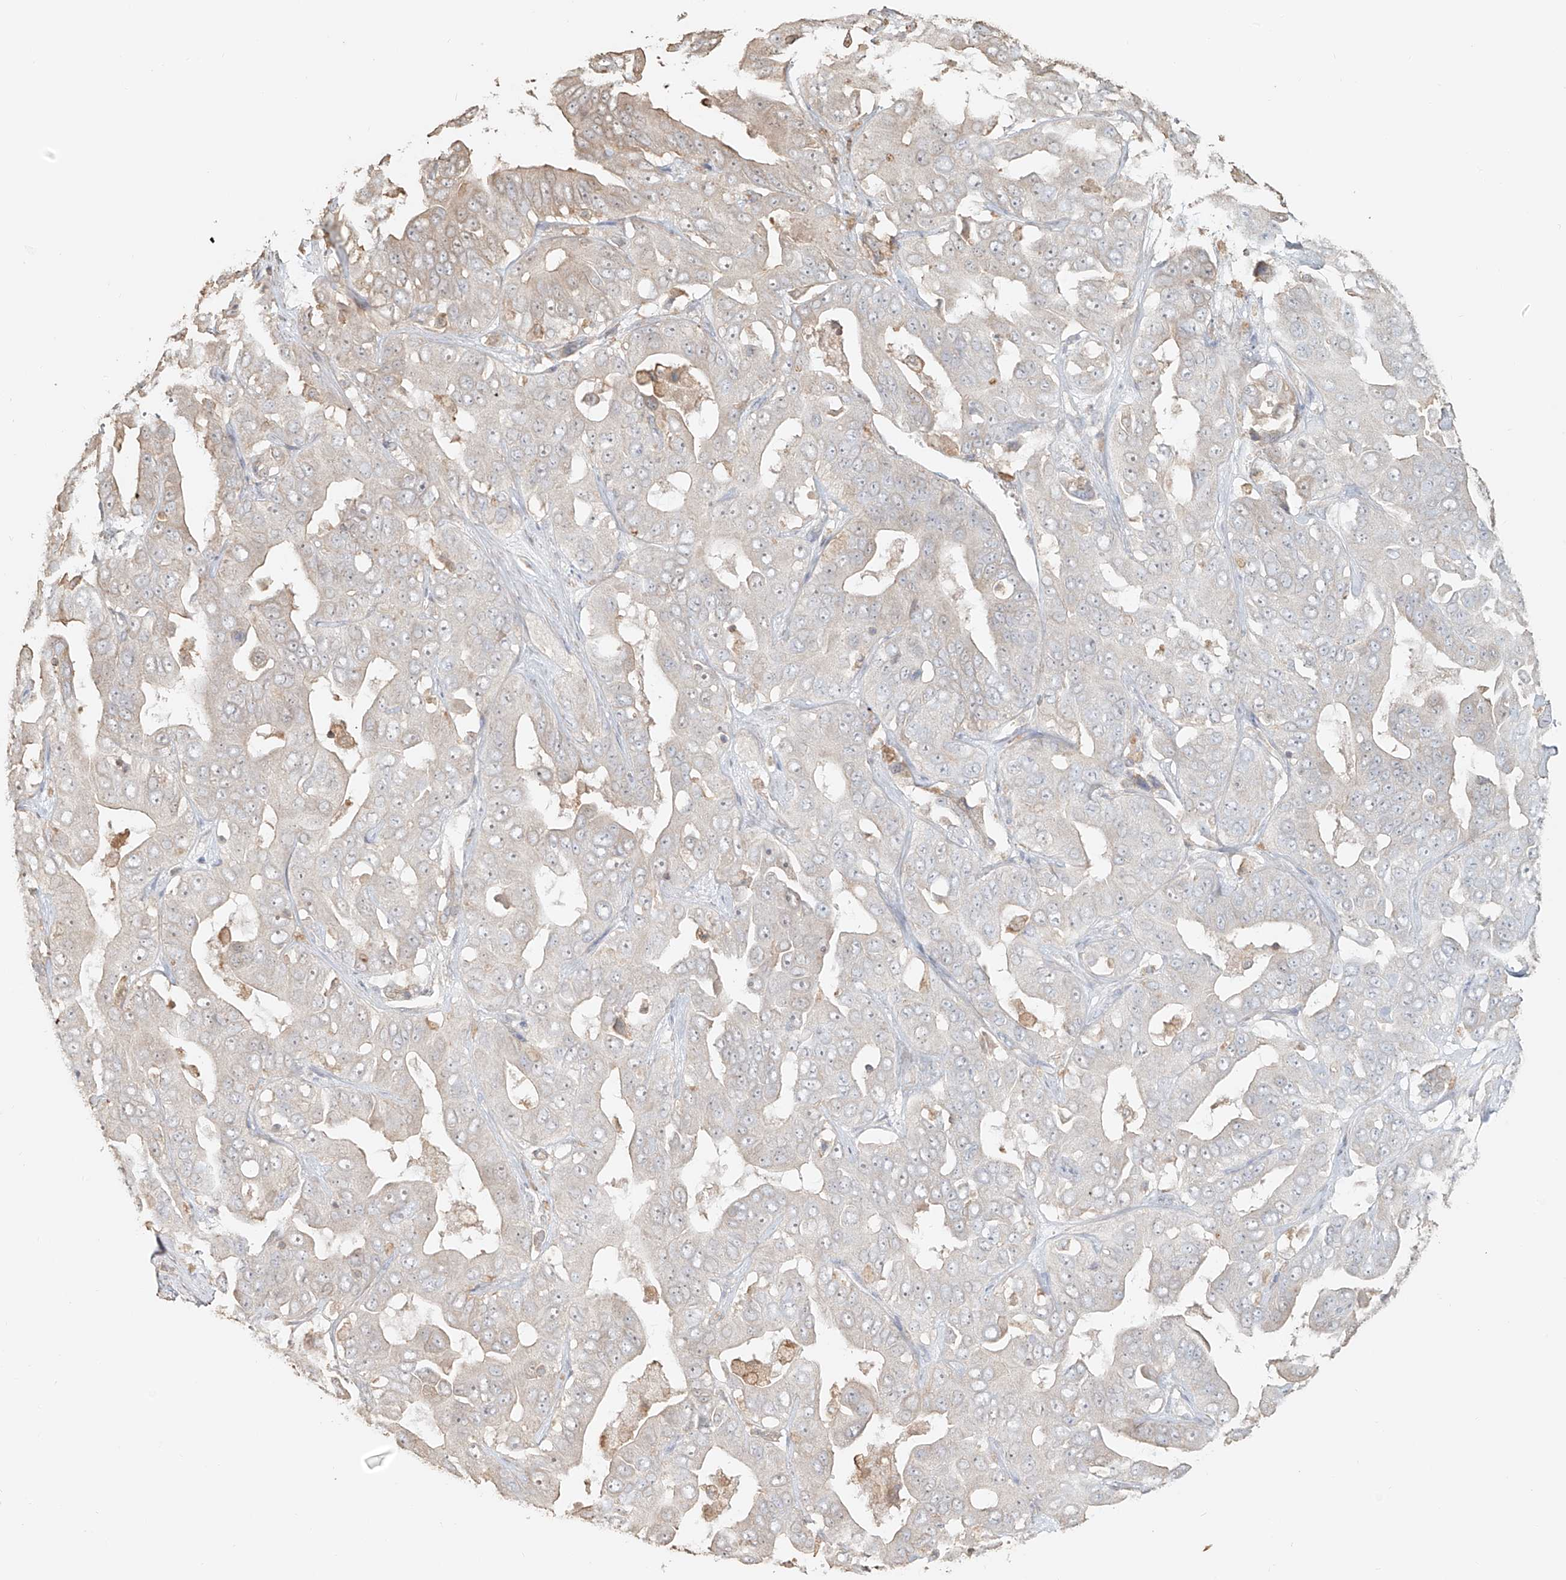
{"staining": {"intensity": "negative", "quantity": "none", "location": "none"}, "tissue": "liver cancer", "cell_type": "Tumor cells", "image_type": "cancer", "snomed": [{"axis": "morphology", "description": "Cholangiocarcinoma"}, {"axis": "topography", "description": "Liver"}], "caption": "This micrograph is of cholangiocarcinoma (liver) stained with immunohistochemistry (IHC) to label a protein in brown with the nuclei are counter-stained blue. There is no expression in tumor cells.", "gene": "NPHS1", "patient": {"sex": "female", "age": 52}}